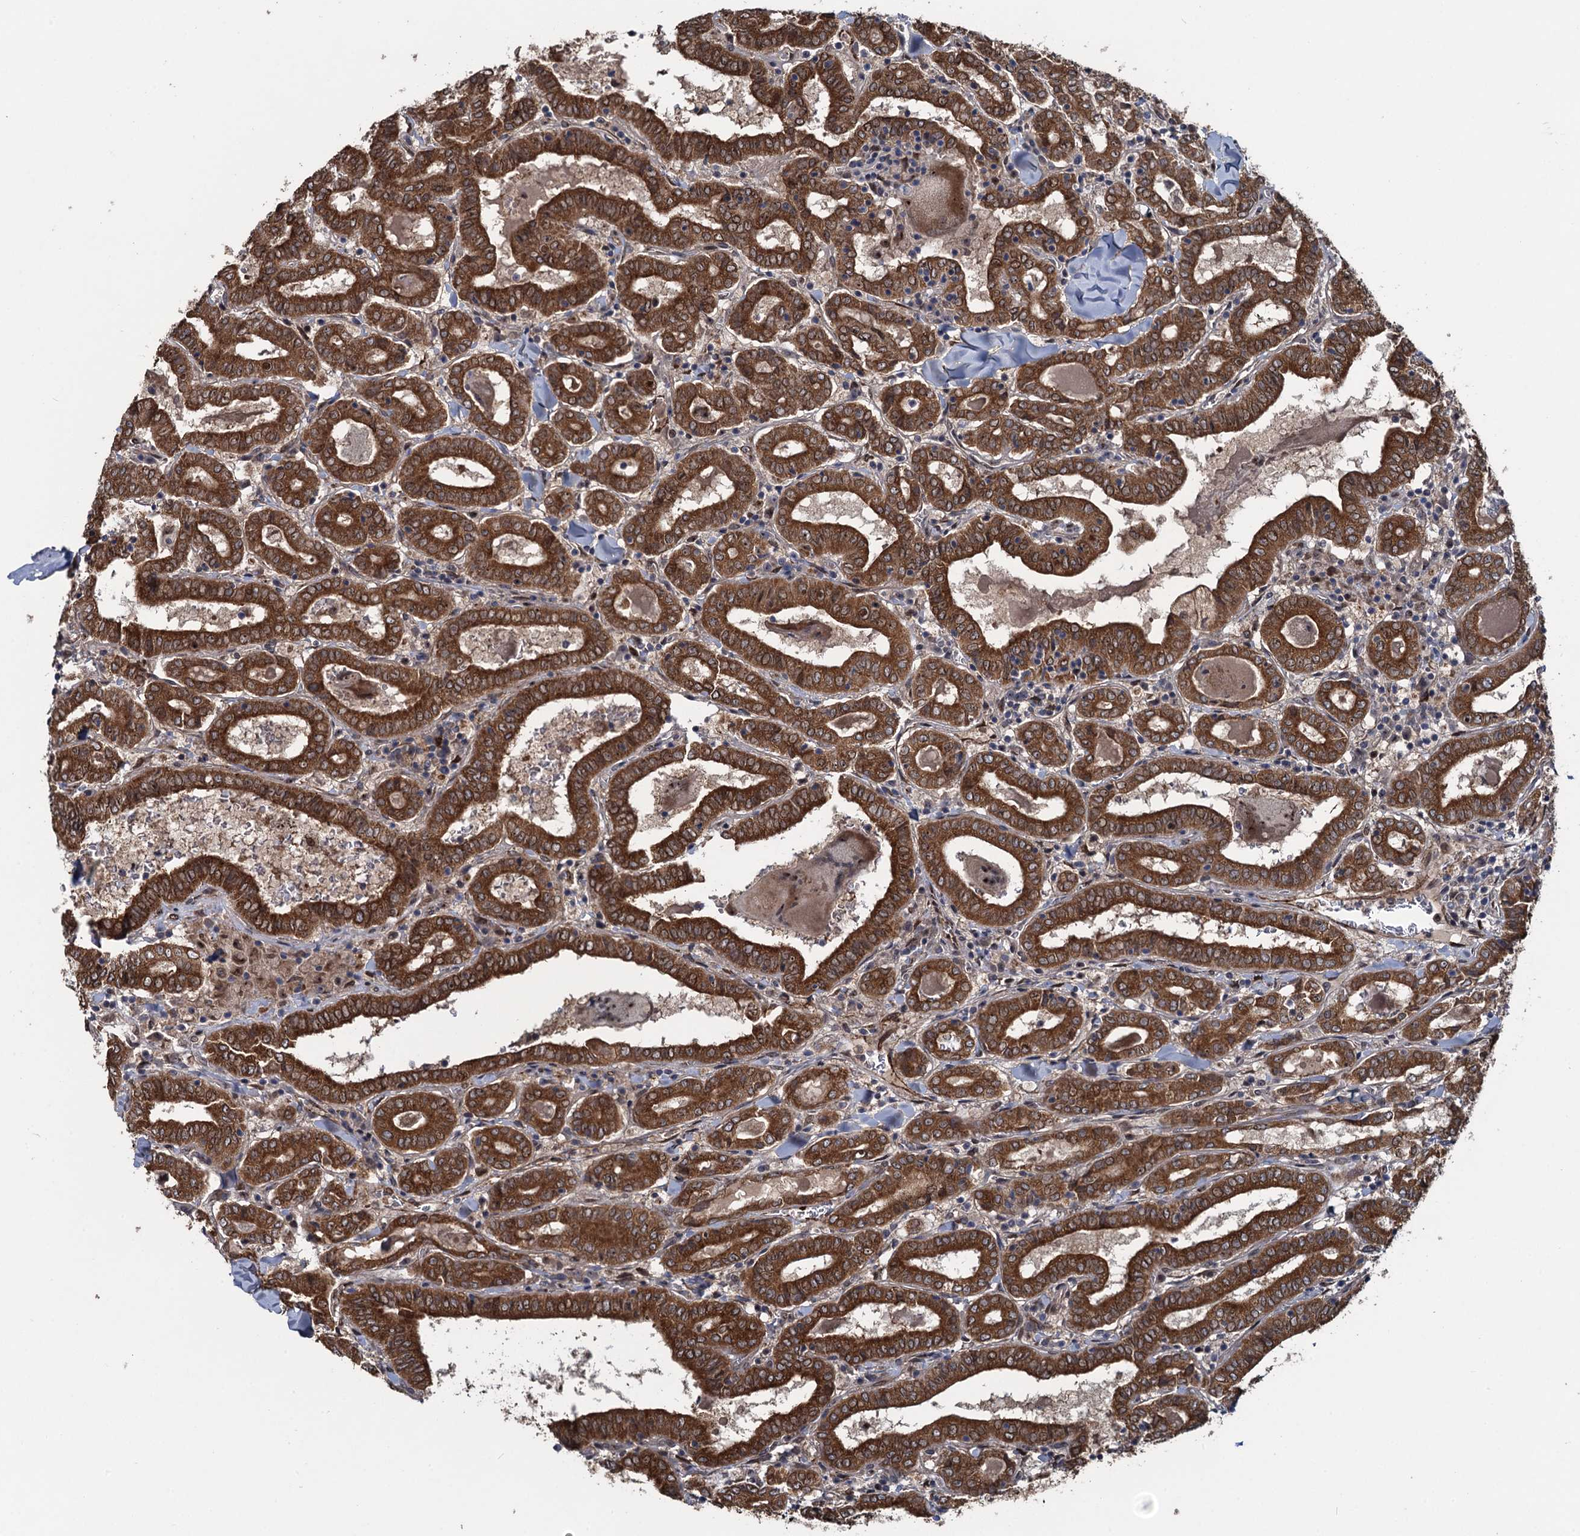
{"staining": {"intensity": "strong", "quantity": ">75%", "location": "cytoplasmic/membranous"}, "tissue": "thyroid cancer", "cell_type": "Tumor cells", "image_type": "cancer", "snomed": [{"axis": "morphology", "description": "Papillary adenocarcinoma, NOS"}, {"axis": "topography", "description": "Thyroid gland"}], "caption": "Tumor cells display strong cytoplasmic/membranous expression in about >75% of cells in thyroid cancer.", "gene": "EVX2", "patient": {"sex": "female", "age": 72}}